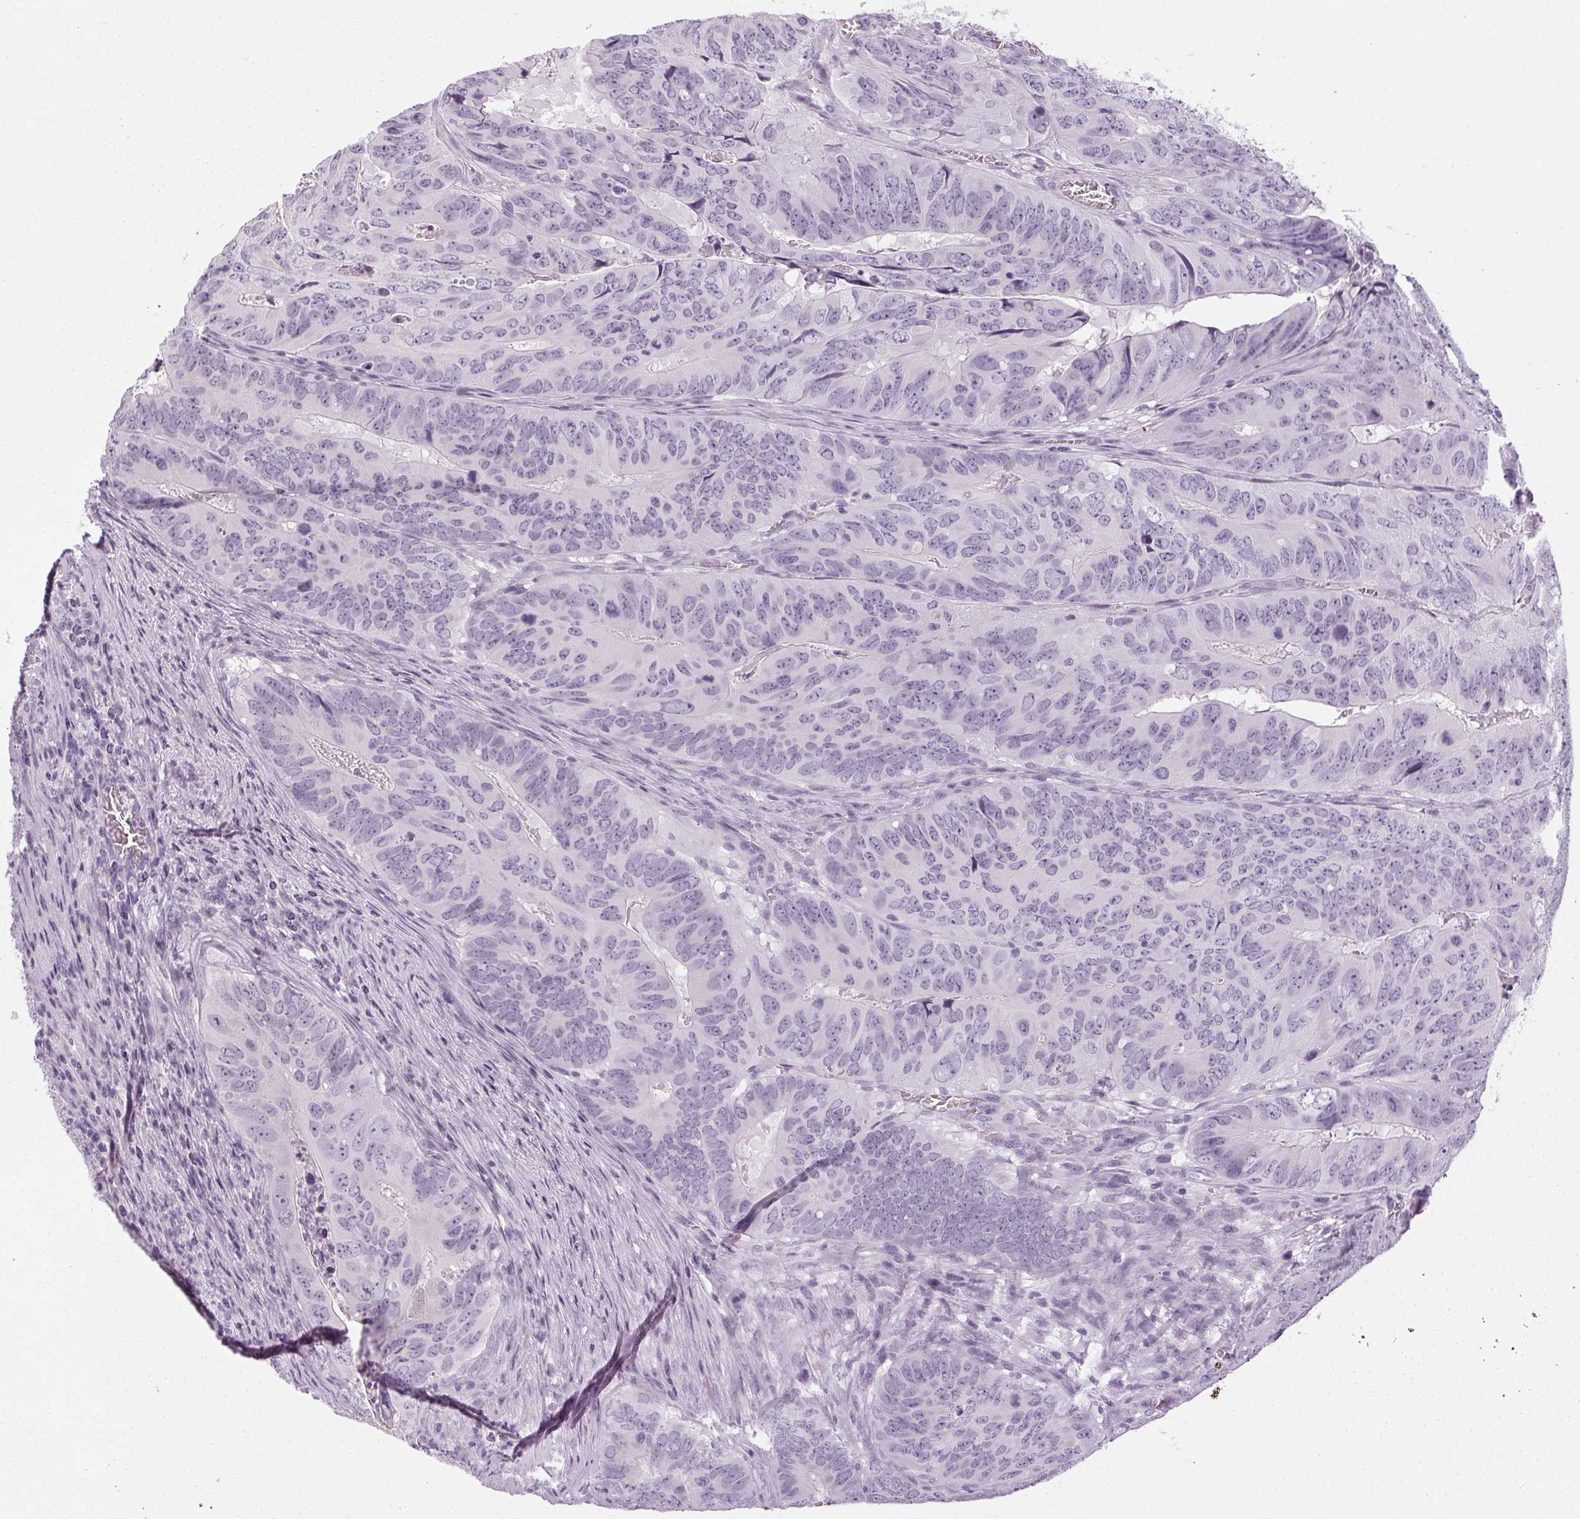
{"staining": {"intensity": "negative", "quantity": "none", "location": "none"}, "tissue": "colorectal cancer", "cell_type": "Tumor cells", "image_type": "cancer", "snomed": [{"axis": "morphology", "description": "Adenocarcinoma, NOS"}, {"axis": "topography", "description": "Colon"}], "caption": "Human colorectal cancer stained for a protein using immunohistochemistry exhibits no expression in tumor cells.", "gene": "POMC", "patient": {"sex": "male", "age": 79}}